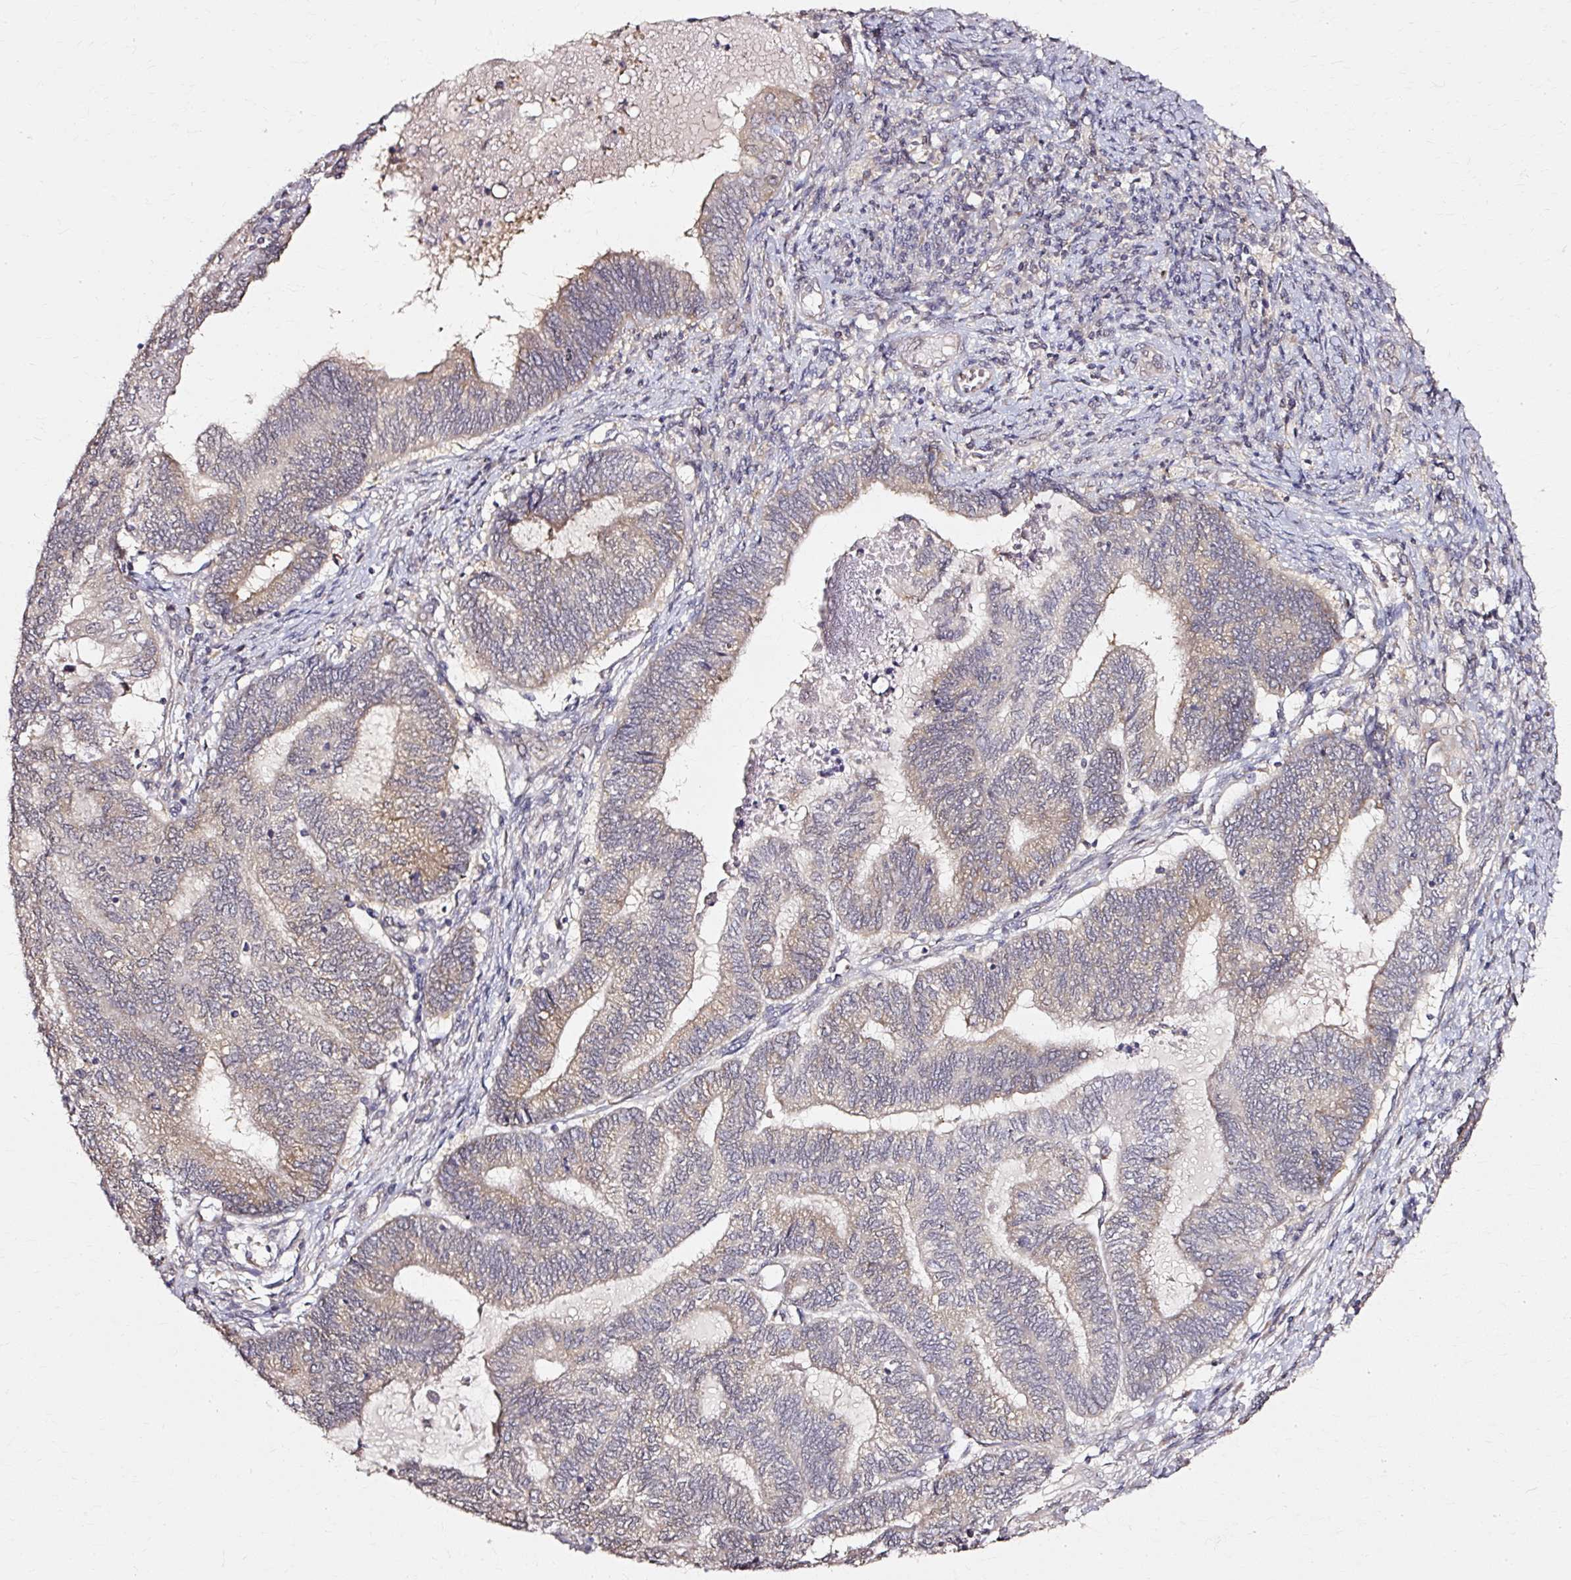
{"staining": {"intensity": "moderate", "quantity": "25%-75%", "location": "cytoplasmic/membranous"}, "tissue": "endometrial cancer", "cell_type": "Tumor cells", "image_type": "cancer", "snomed": [{"axis": "morphology", "description": "Adenocarcinoma, NOS"}, {"axis": "topography", "description": "Uterus"}, {"axis": "topography", "description": "Endometrium"}], "caption": "Endometrial cancer stained with immunohistochemistry (IHC) shows moderate cytoplasmic/membranous staining in about 25%-75% of tumor cells.", "gene": "RGPD5", "patient": {"sex": "female", "age": 70}}